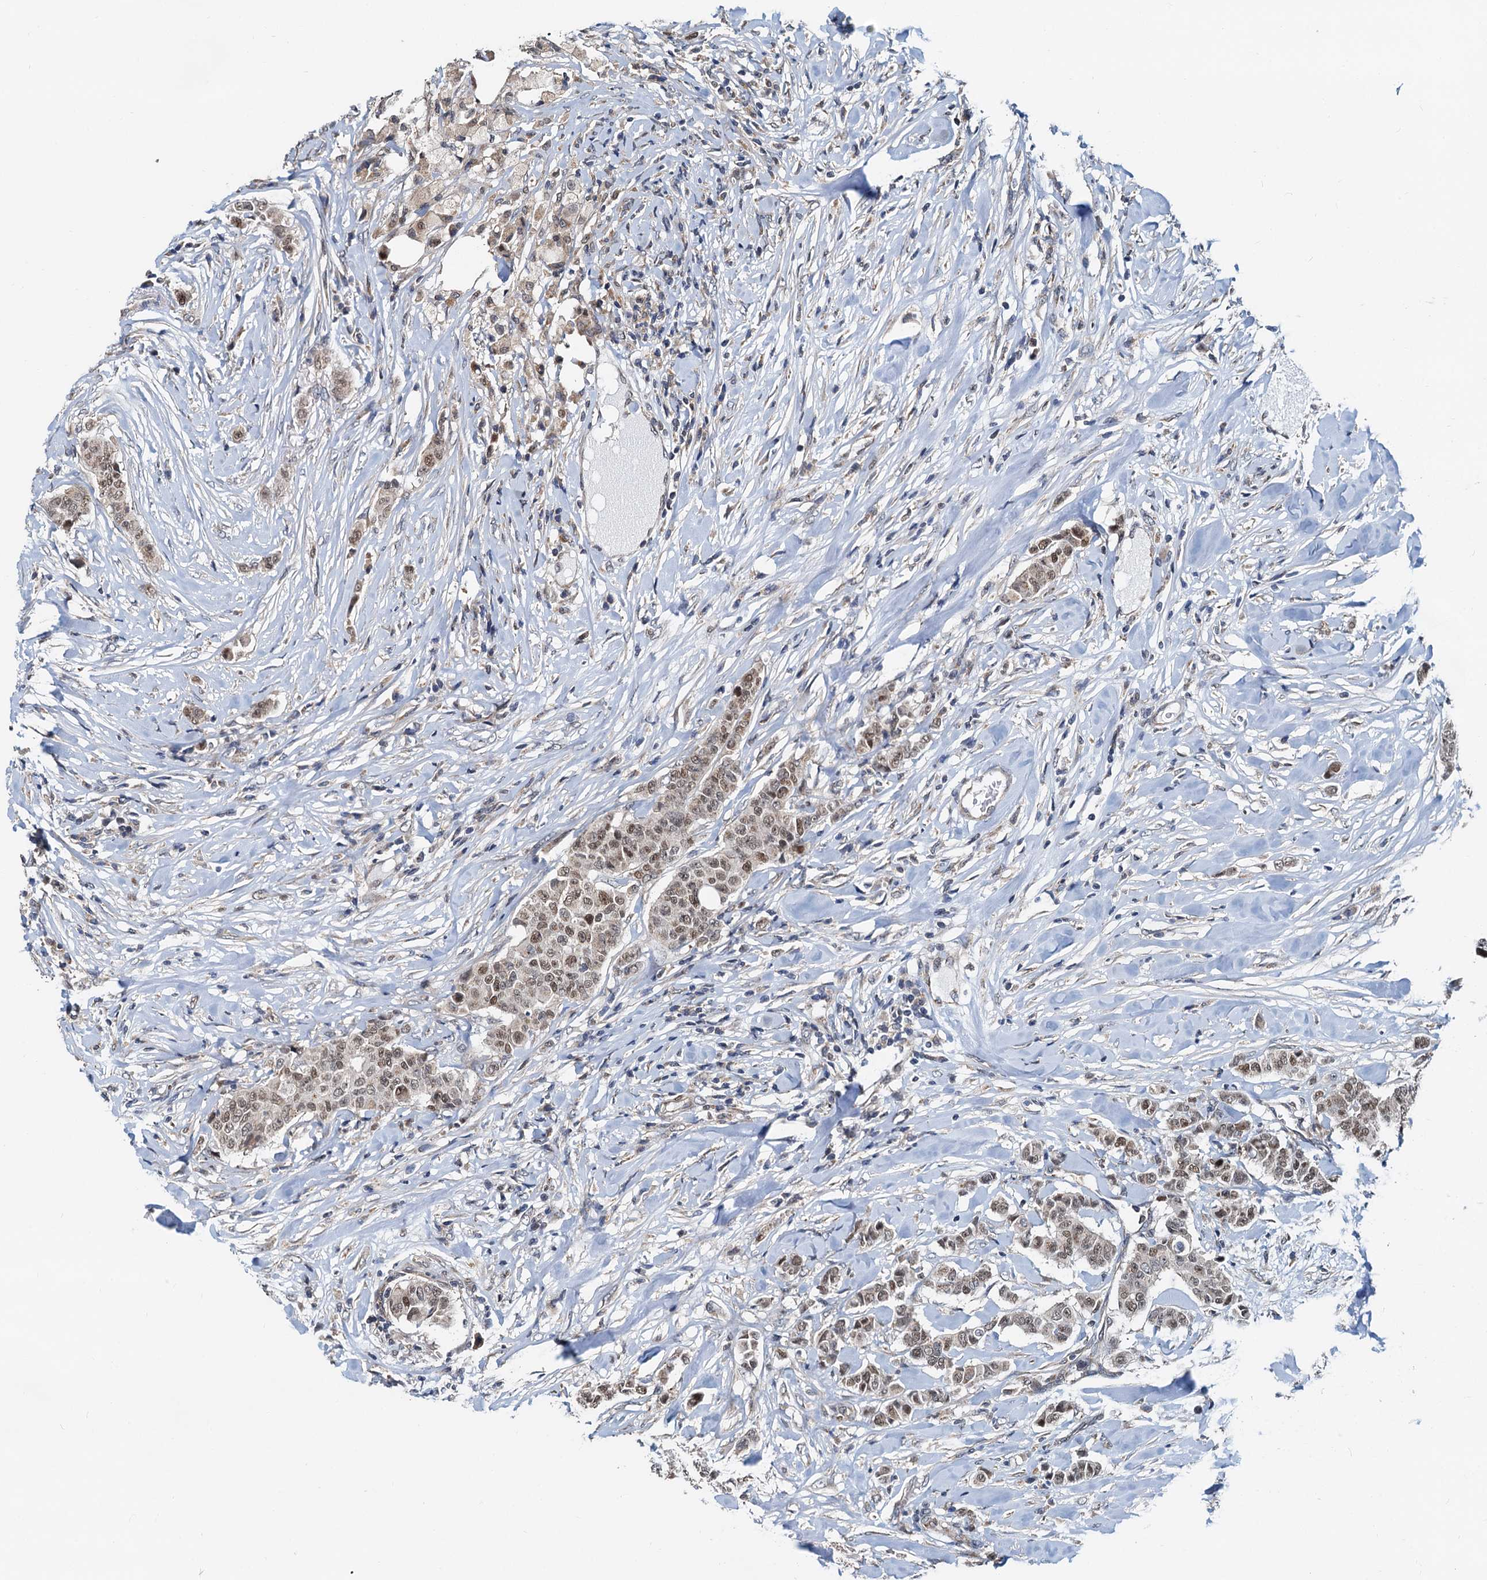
{"staining": {"intensity": "moderate", "quantity": ">75%", "location": "nuclear"}, "tissue": "breast cancer", "cell_type": "Tumor cells", "image_type": "cancer", "snomed": [{"axis": "morphology", "description": "Duct carcinoma"}, {"axis": "topography", "description": "Breast"}], "caption": "Breast infiltrating ductal carcinoma stained with IHC shows moderate nuclear staining in approximately >75% of tumor cells.", "gene": "MCMBP", "patient": {"sex": "female", "age": 40}}